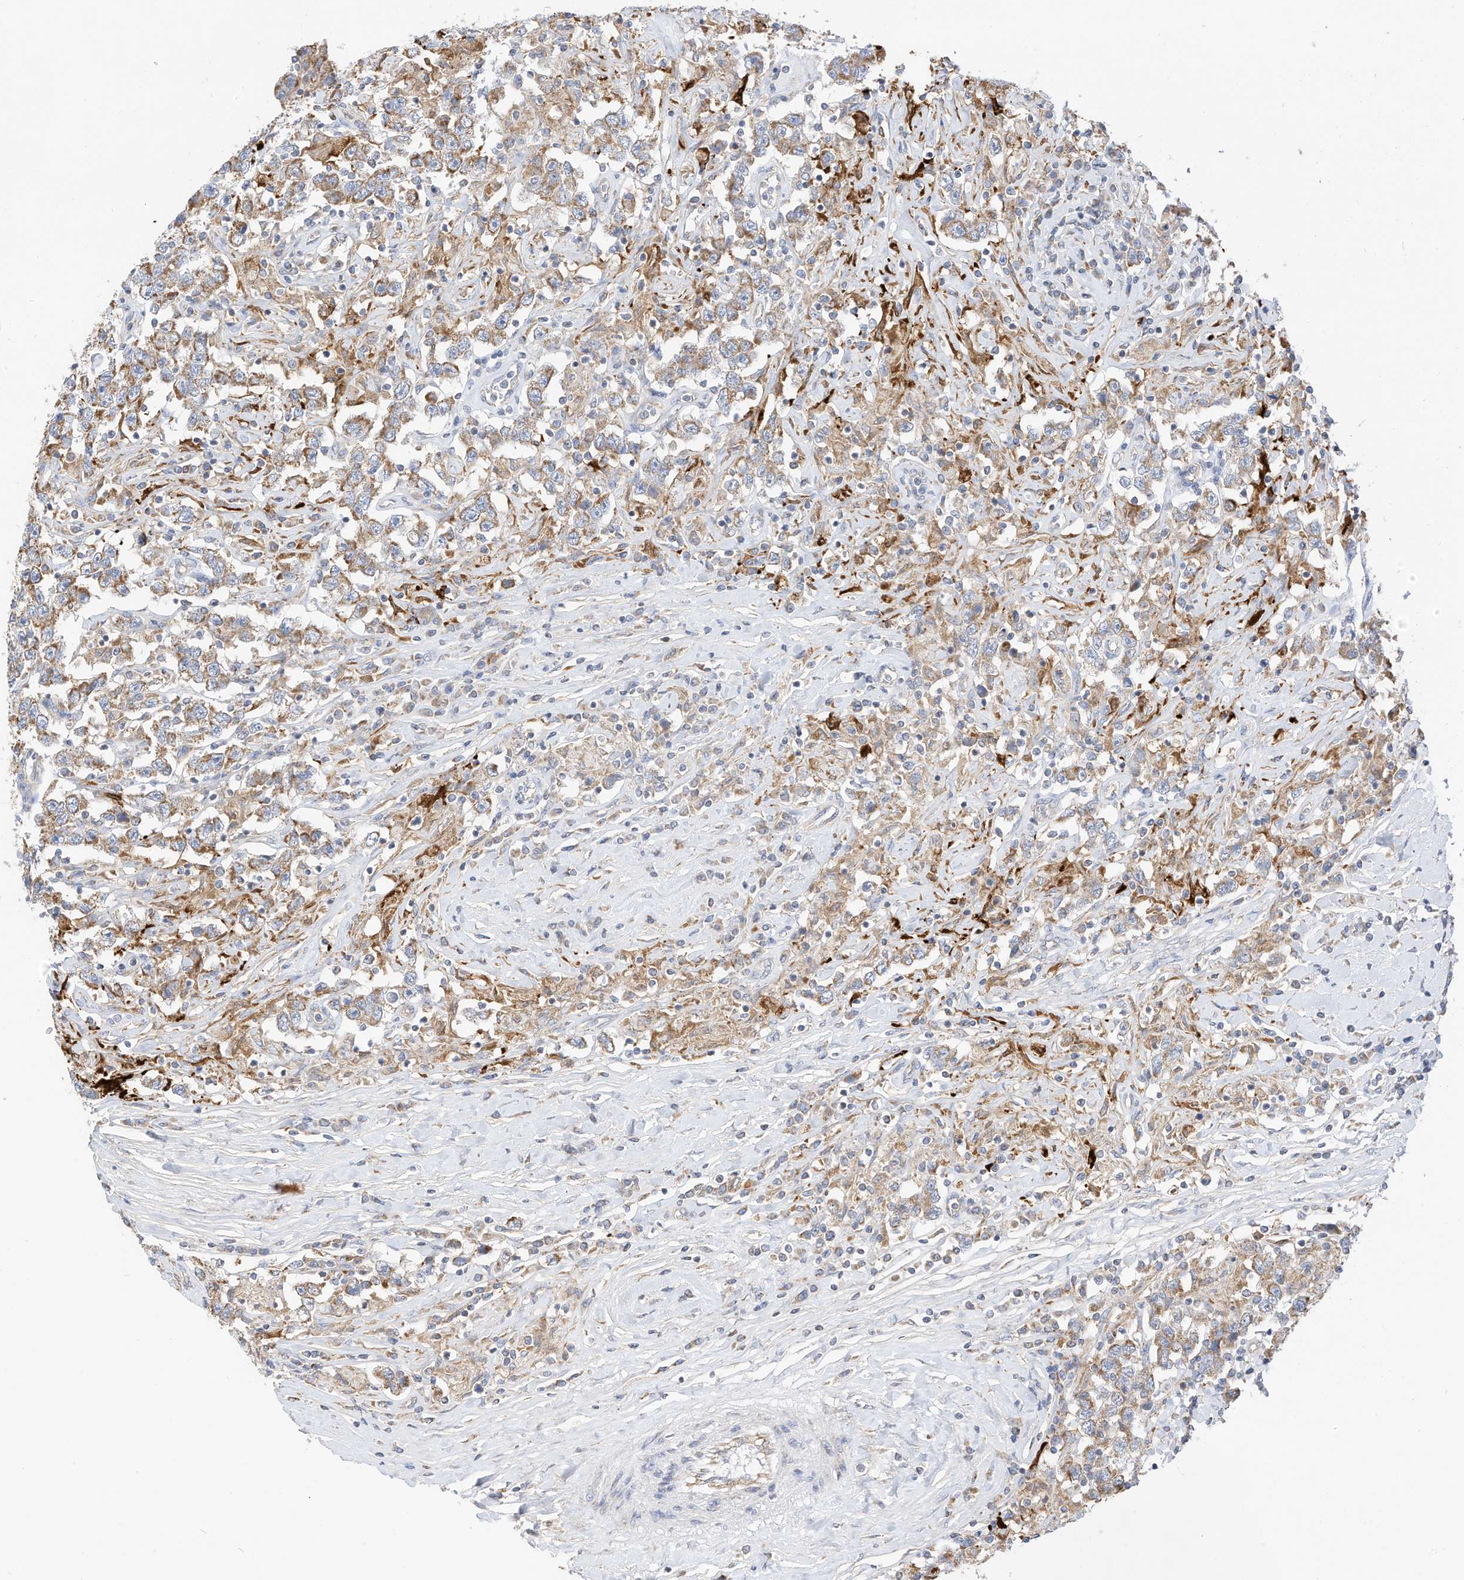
{"staining": {"intensity": "moderate", "quantity": ">75%", "location": "cytoplasmic/membranous"}, "tissue": "testis cancer", "cell_type": "Tumor cells", "image_type": "cancer", "snomed": [{"axis": "morphology", "description": "Seminoma, NOS"}, {"axis": "topography", "description": "Testis"}], "caption": "Immunohistochemistry (IHC) (DAB (3,3'-diaminobenzidine)) staining of testis cancer (seminoma) exhibits moderate cytoplasmic/membranous protein positivity in approximately >75% of tumor cells. (DAB (3,3'-diaminobenzidine) = brown stain, brightfield microscopy at high magnification).", "gene": "RHOH", "patient": {"sex": "male", "age": 41}}